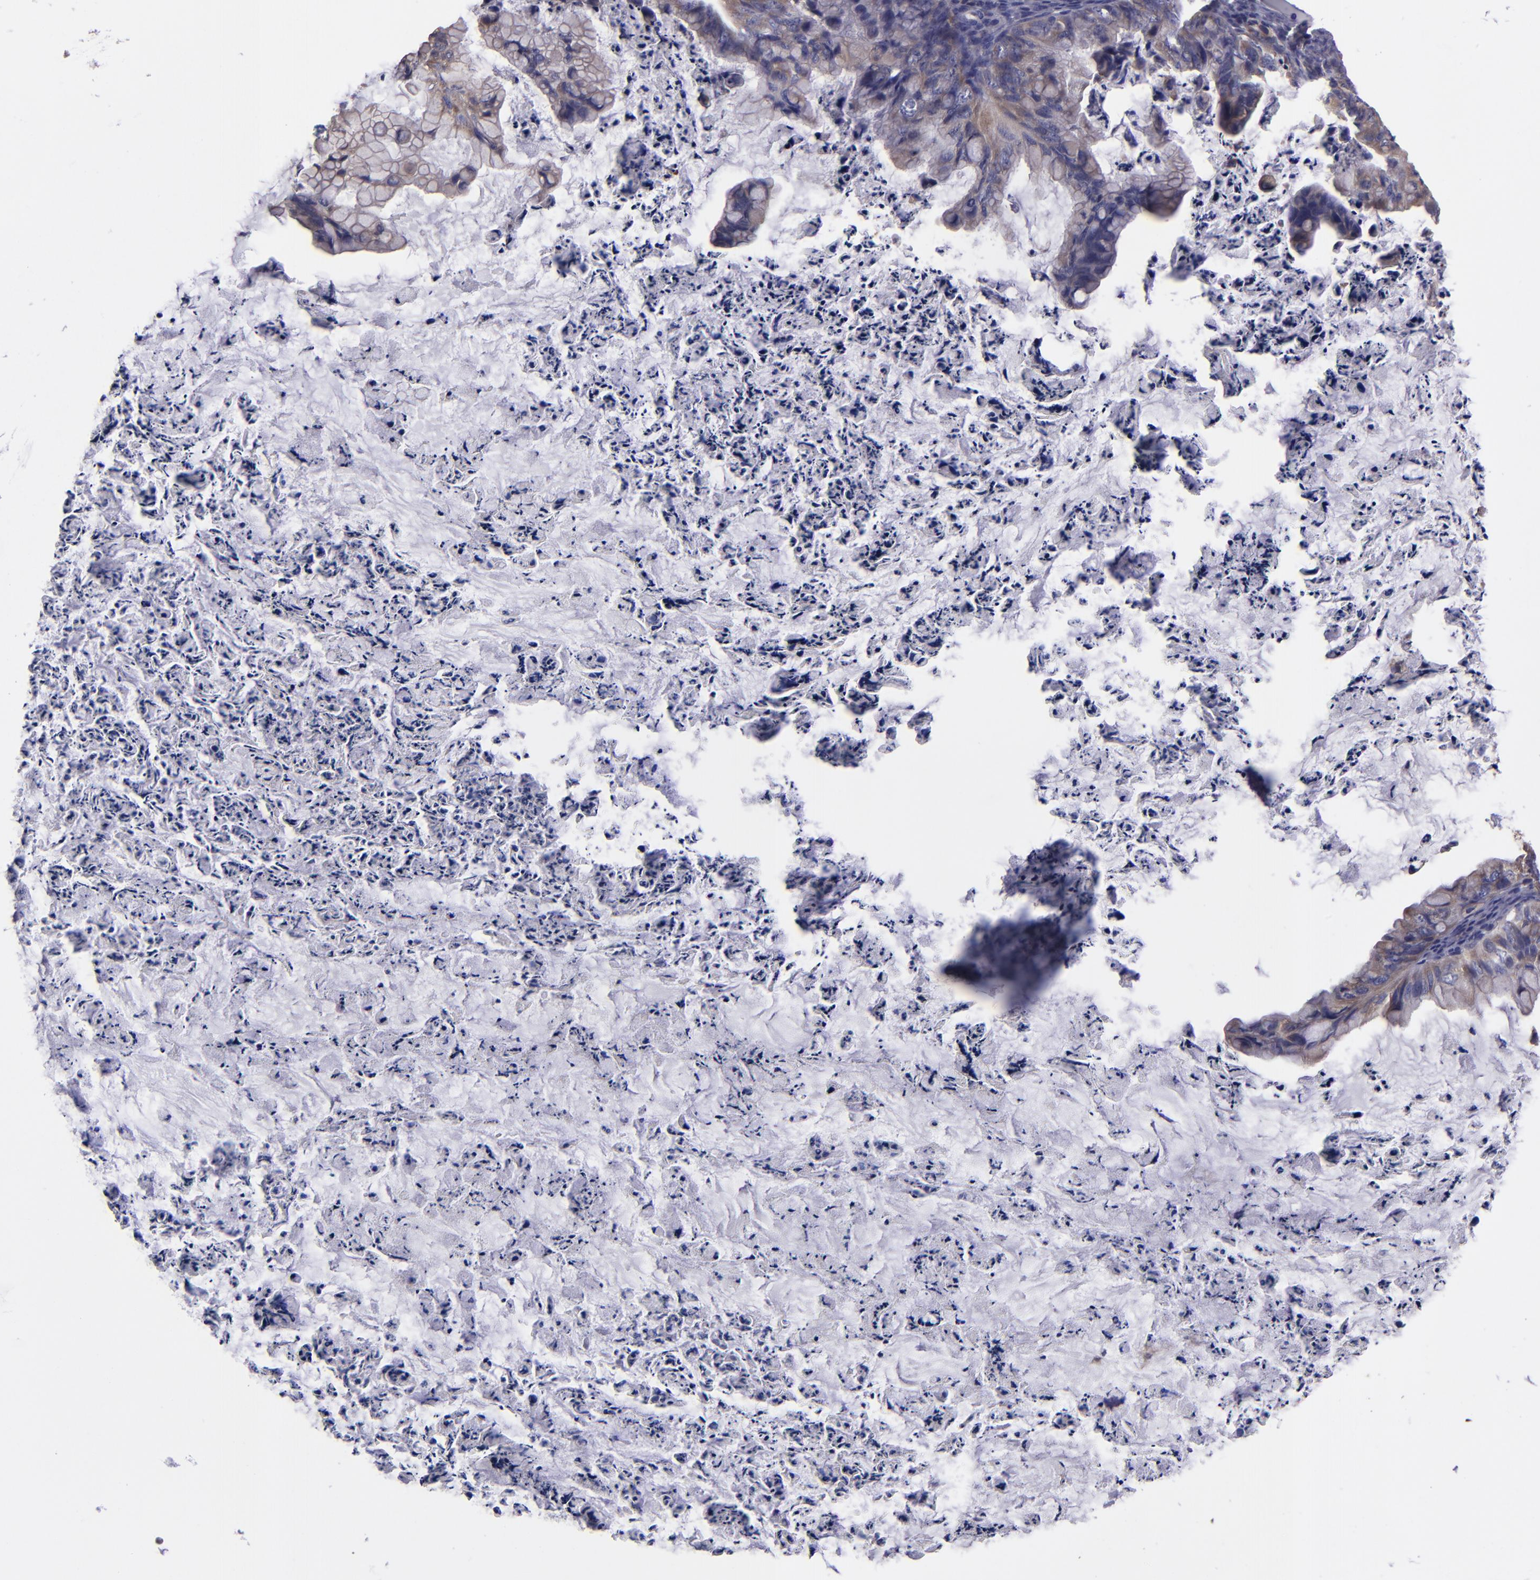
{"staining": {"intensity": "weak", "quantity": "25%-75%", "location": "cytoplasmic/membranous"}, "tissue": "ovarian cancer", "cell_type": "Tumor cells", "image_type": "cancer", "snomed": [{"axis": "morphology", "description": "Cystadenocarcinoma, mucinous, NOS"}, {"axis": "topography", "description": "Ovary"}], "caption": "The image exhibits staining of ovarian cancer (mucinous cystadenocarcinoma), revealing weak cytoplasmic/membranous protein positivity (brown color) within tumor cells.", "gene": "CARS1", "patient": {"sex": "female", "age": 36}}